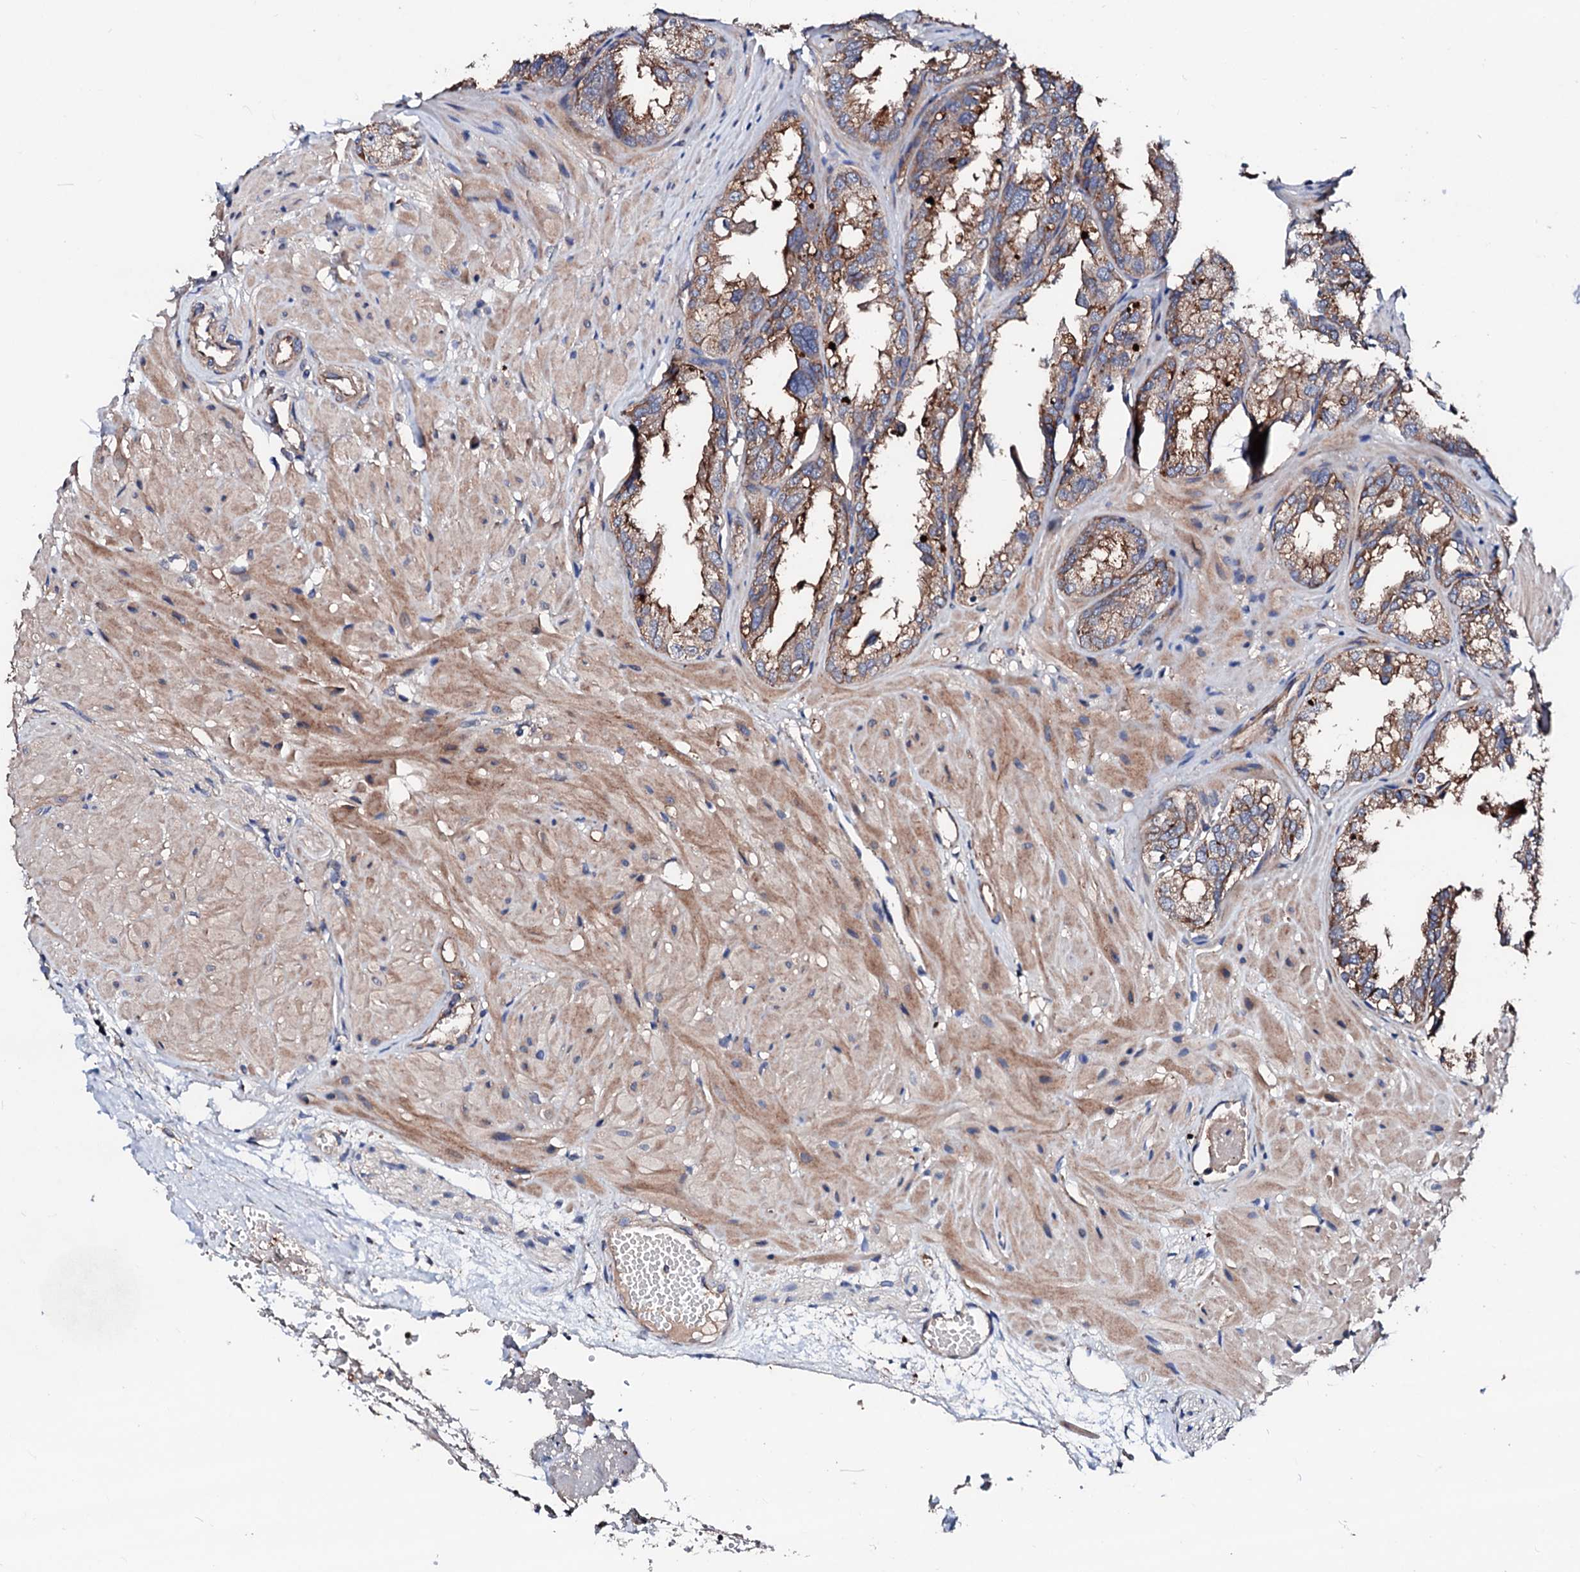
{"staining": {"intensity": "moderate", "quantity": ">75%", "location": "cytoplasmic/membranous"}, "tissue": "seminal vesicle", "cell_type": "Glandular cells", "image_type": "normal", "snomed": [{"axis": "morphology", "description": "Normal tissue, NOS"}, {"axis": "topography", "description": "Prostate"}, {"axis": "topography", "description": "Seminal veicle"}], "caption": "DAB (3,3'-diaminobenzidine) immunohistochemical staining of normal seminal vesicle reveals moderate cytoplasmic/membranous protein expression in approximately >75% of glandular cells.", "gene": "TBCEL", "patient": {"sex": "male", "age": 51}}